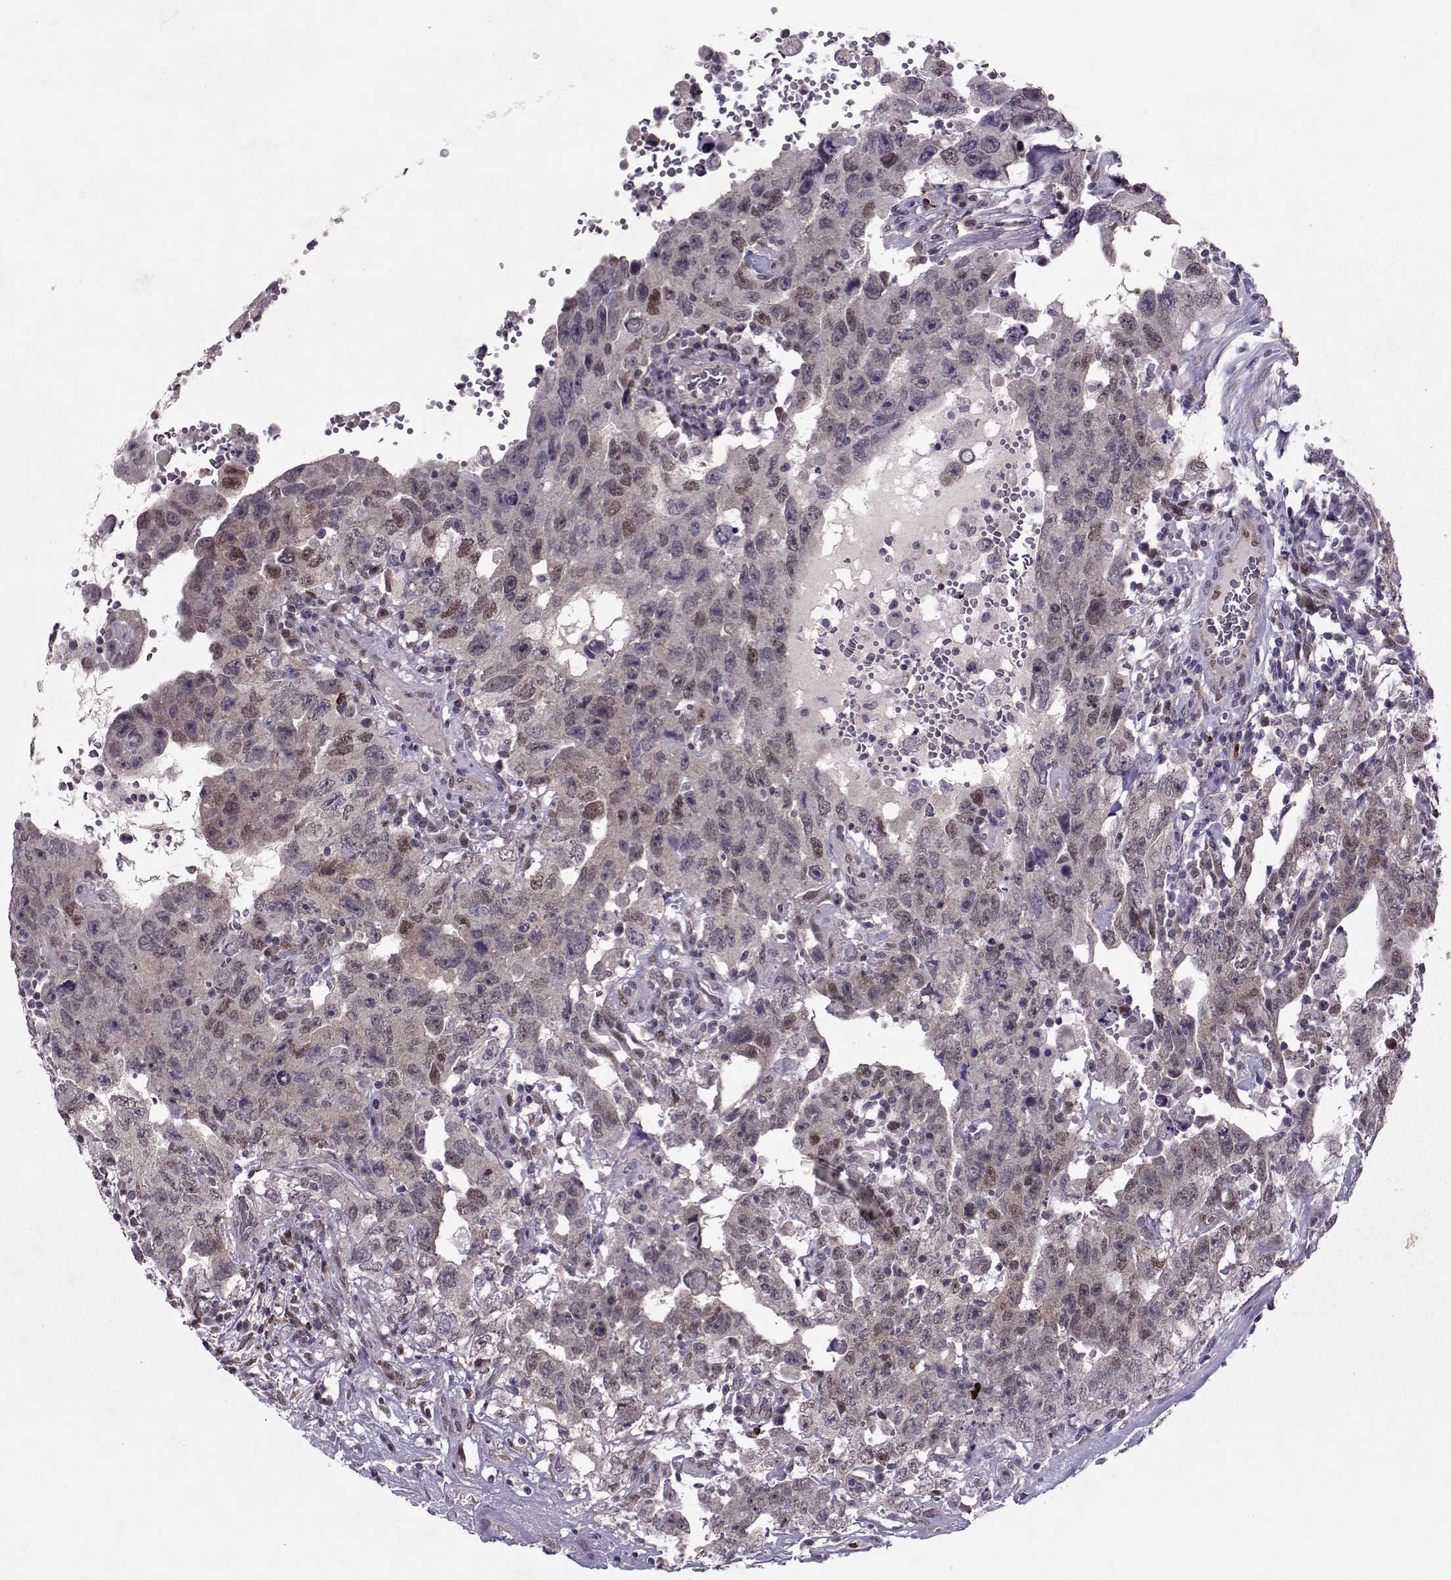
{"staining": {"intensity": "moderate", "quantity": "<25%", "location": "cytoplasmic/membranous,nuclear"}, "tissue": "testis cancer", "cell_type": "Tumor cells", "image_type": "cancer", "snomed": [{"axis": "morphology", "description": "Carcinoma, Embryonal, NOS"}, {"axis": "topography", "description": "Testis"}], "caption": "Tumor cells show low levels of moderate cytoplasmic/membranous and nuclear staining in approximately <25% of cells in testis cancer.", "gene": "CDK4", "patient": {"sex": "male", "age": 26}}